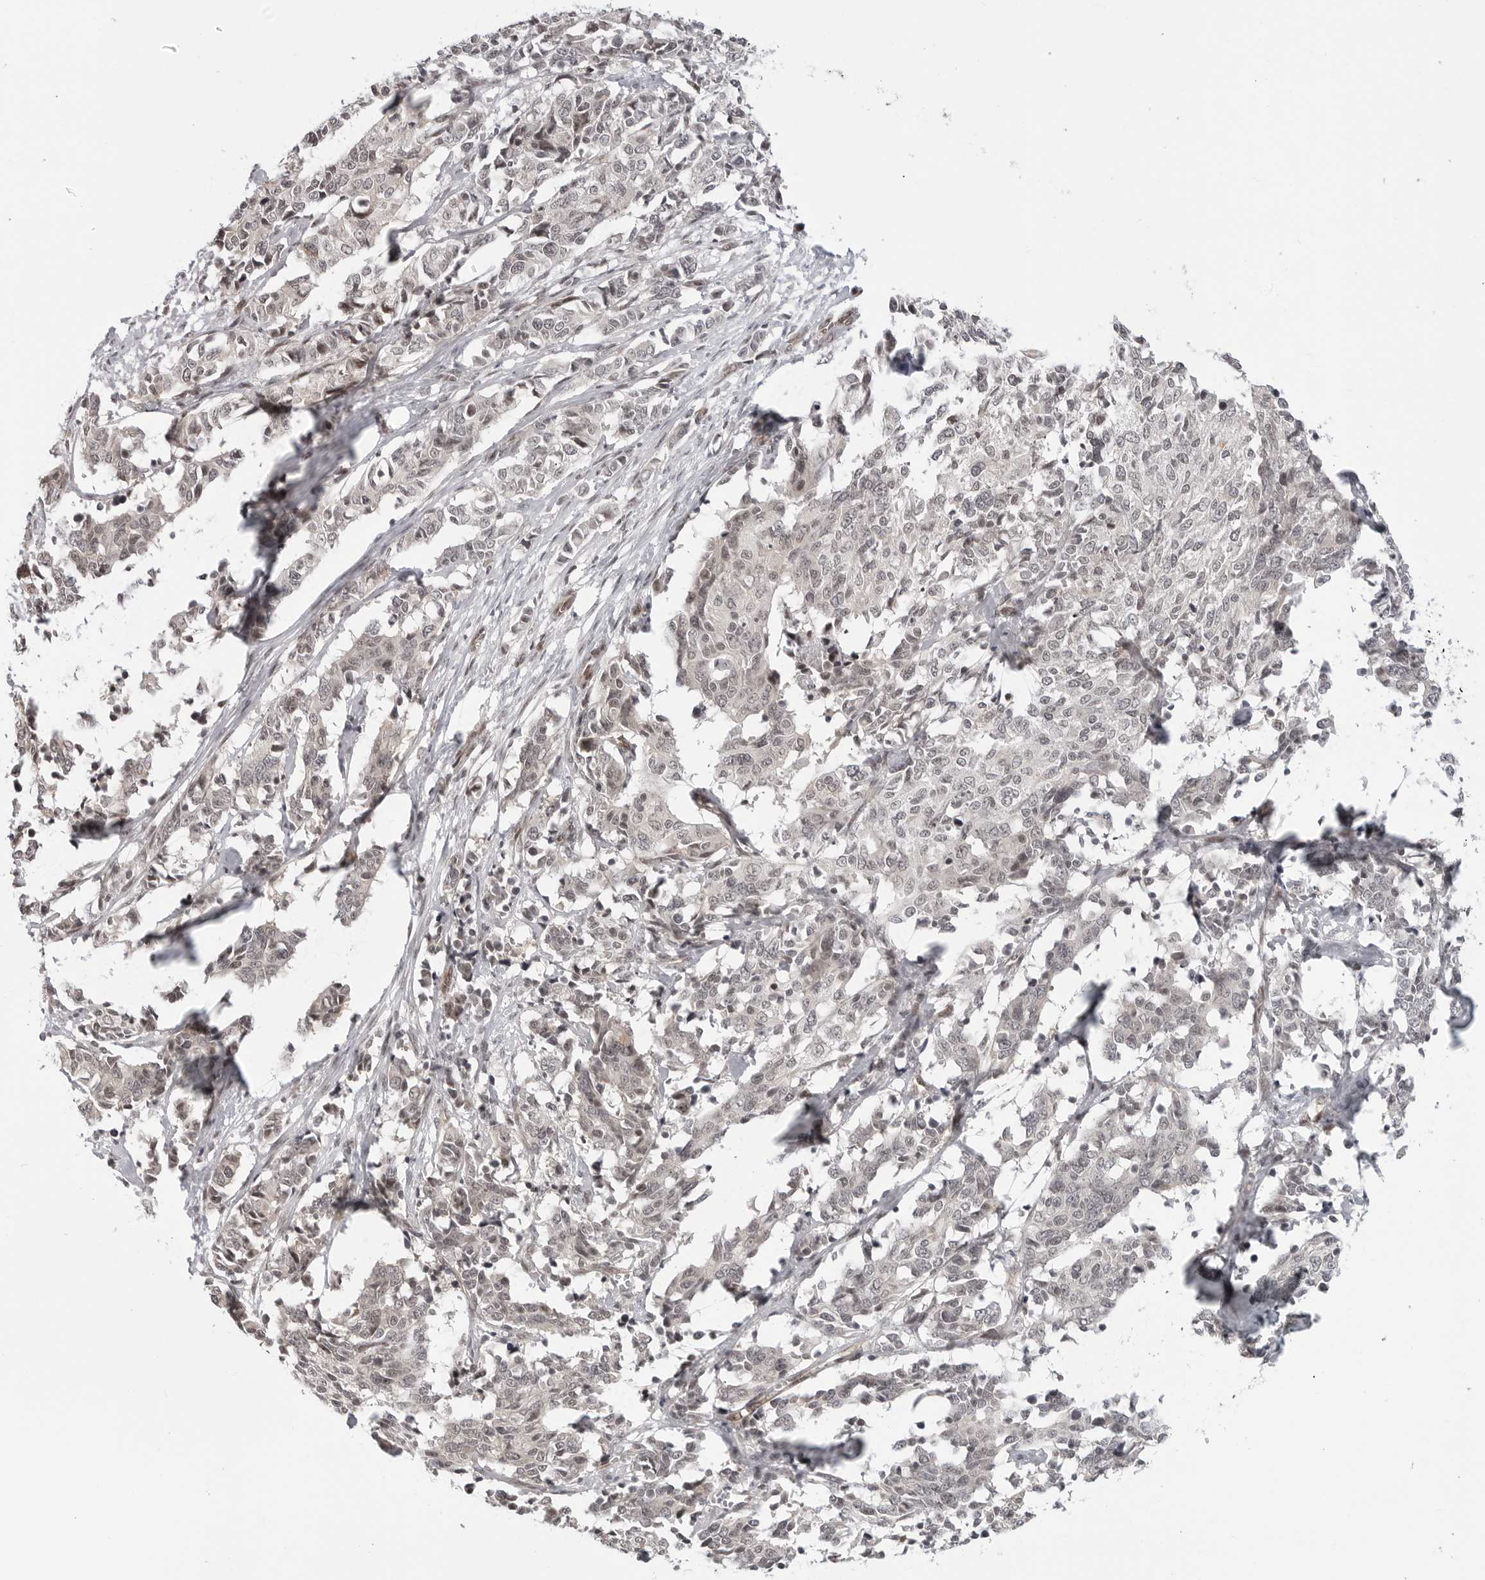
{"staining": {"intensity": "weak", "quantity": "25%-75%", "location": "nuclear"}, "tissue": "cervical cancer", "cell_type": "Tumor cells", "image_type": "cancer", "snomed": [{"axis": "morphology", "description": "Normal tissue, NOS"}, {"axis": "morphology", "description": "Squamous cell carcinoma, NOS"}, {"axis": "topography", "description": "Cervix"}], "caption": "Immunohistochemical staining of cervical cancer exhibits weak nuclear protein expression in about 25%-75% of tumor cells. The staining was performed using DAB (3,3'-diaminobenzidine), with brown indicating positive protein expression. Nuclei are stained blue with hematoxylin.", "gene": "C8orf33", "patient": {"sex": "female", "age": 35}}